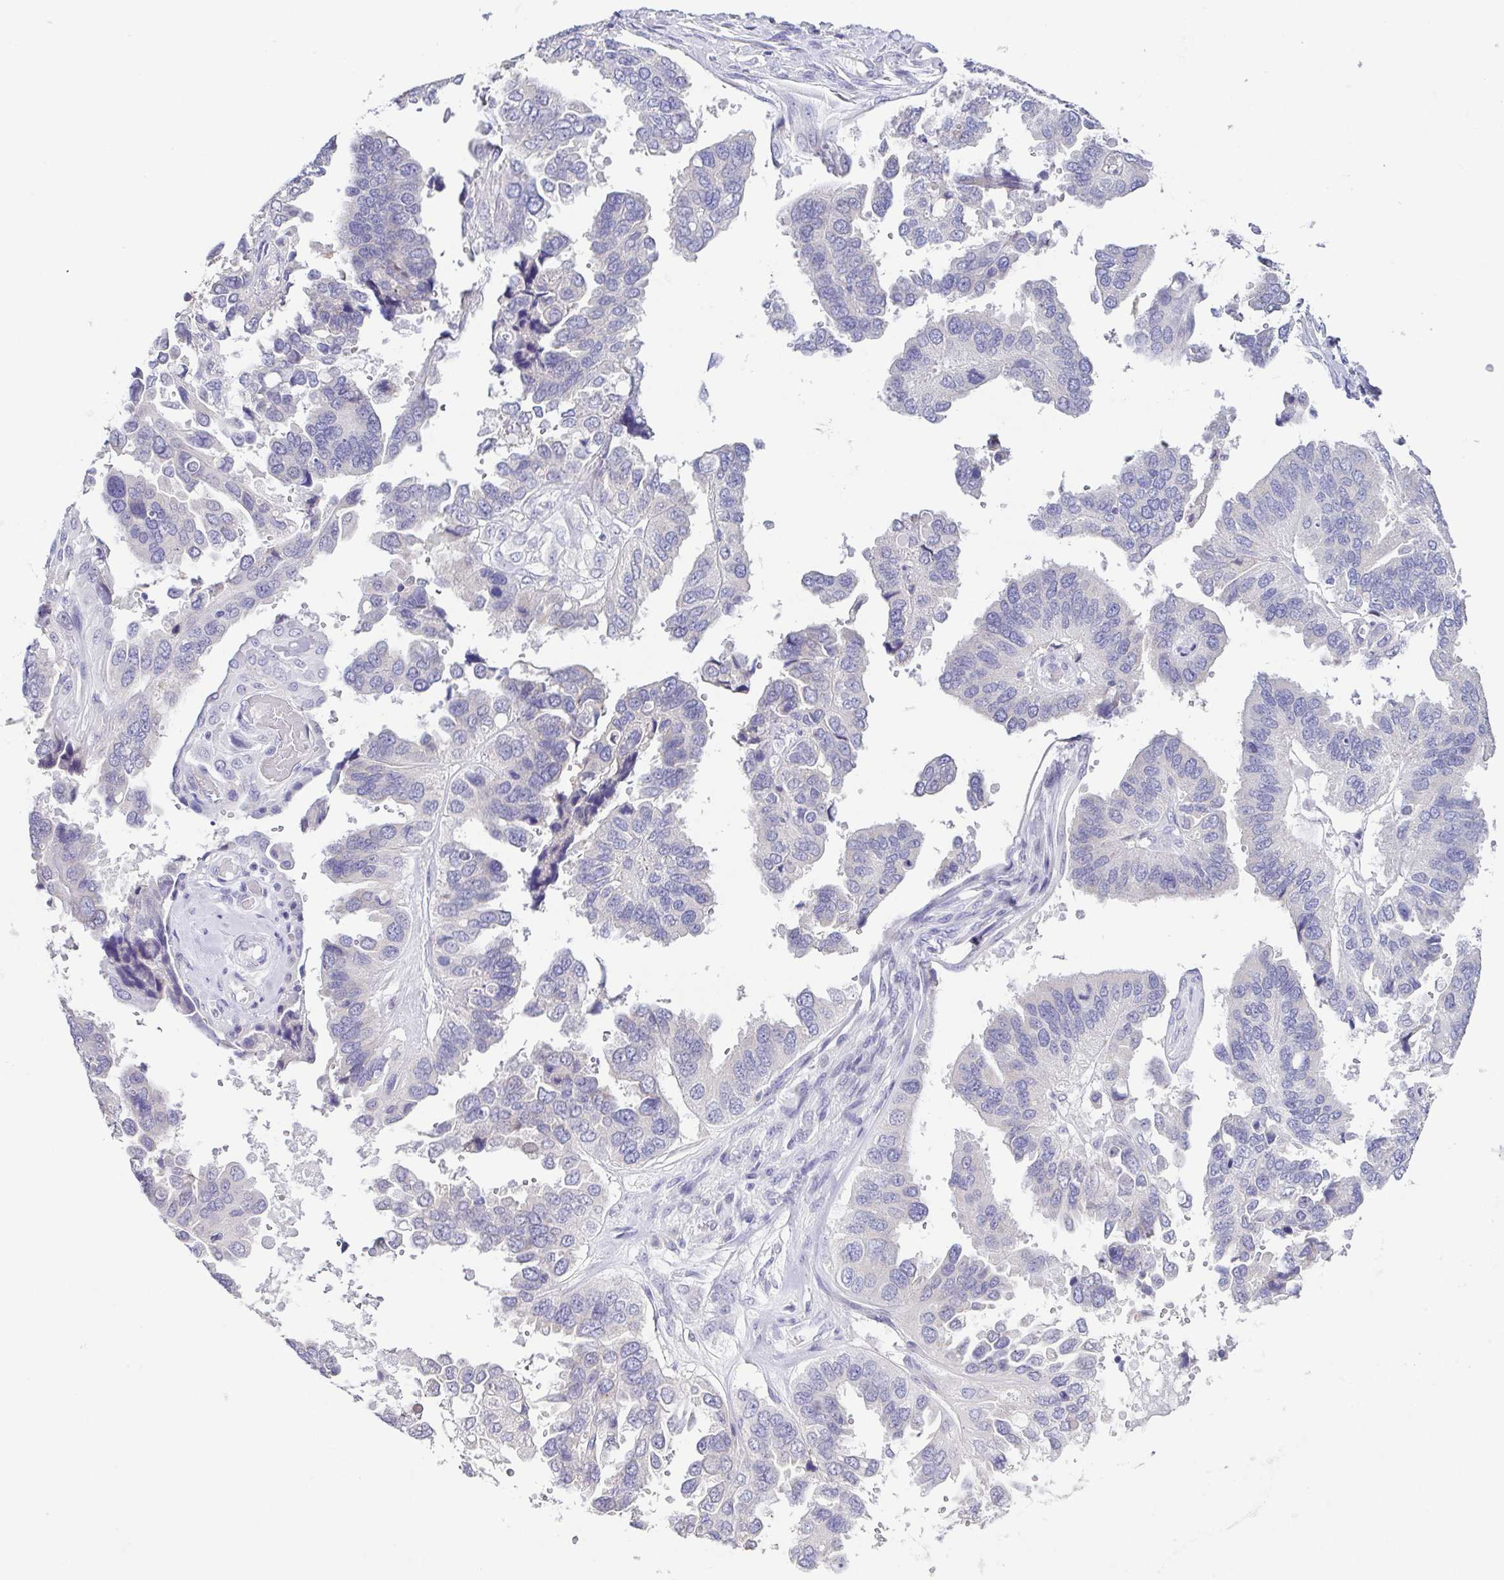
{"staining": {"intensity": "negative", "quantity": "none", "location": "none"}, "tissue": "ovarian cancer", "cell_type": "Tumor cells", "image_type": "cancer", "snomed": [{"axis": "morphology", "description": "Cystadenocarcinoma, serous, NOS"}, {"axis": "topography", "description": "Ovary"}], "caption": "Serous cystadenocarcinoma (ovarian) stained for a protein using immunohistochemistry (IHC) displays no expression tumor cells.", "gene": "RDH11", "patient": {"sex": "female", "age": 79}}